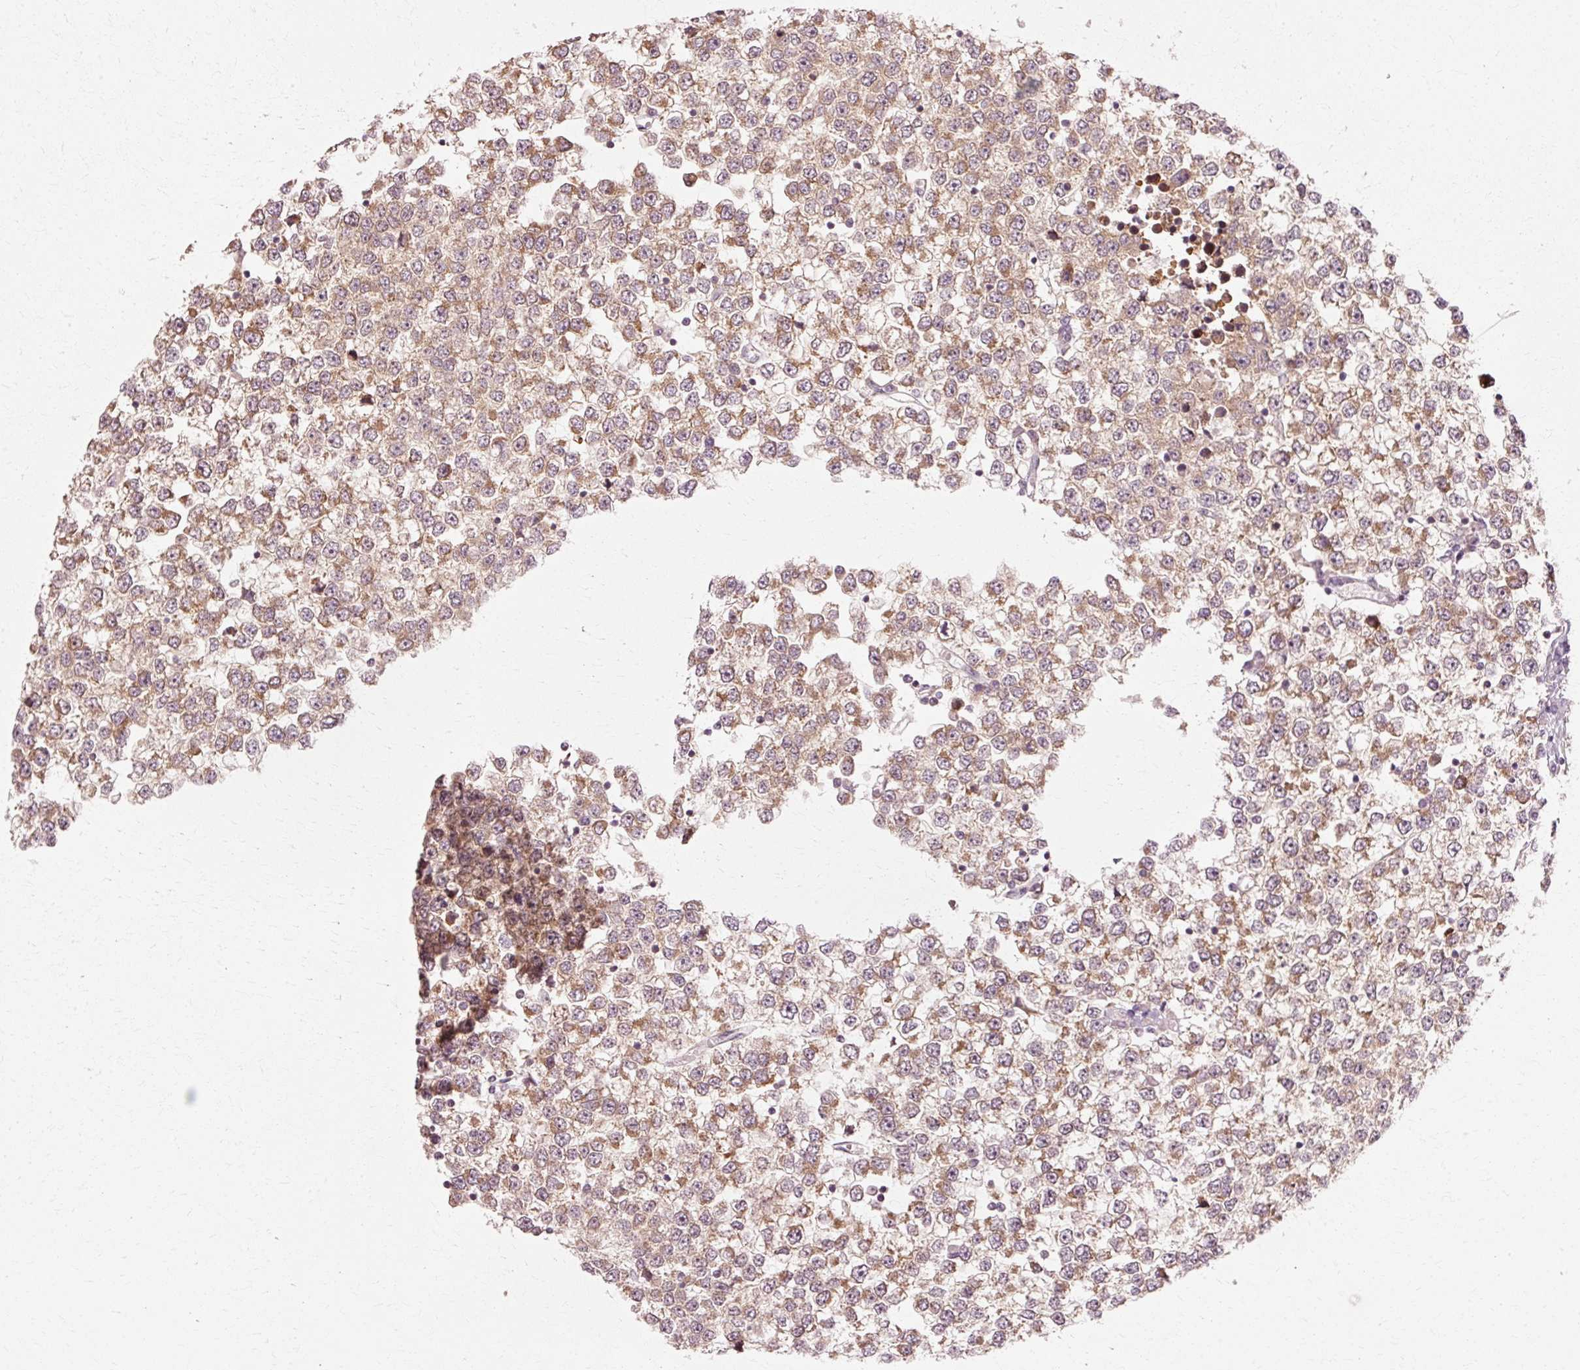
{"staining": {"intensity": "moderate", "quantity": ">75%", "location": "cytoplasmic/membranous"}, "tissue": "testis cancer", "cell_type": "Tumor cells", "image_type": "cancer", "snomed": [{"axis": "morphology", "description": "Seminoma, NOS"}, {"axis": "topography", "description": "Testis"}], "caption": "Immunohistochemical staining of human testis cancer (seminoma) shows medium levels of moderate cytoplasmic/membranous protein staining in approximately >75% of tumor cells.", "gene": "RGPD5", "patient": {"sex": "male", "age": 65}}